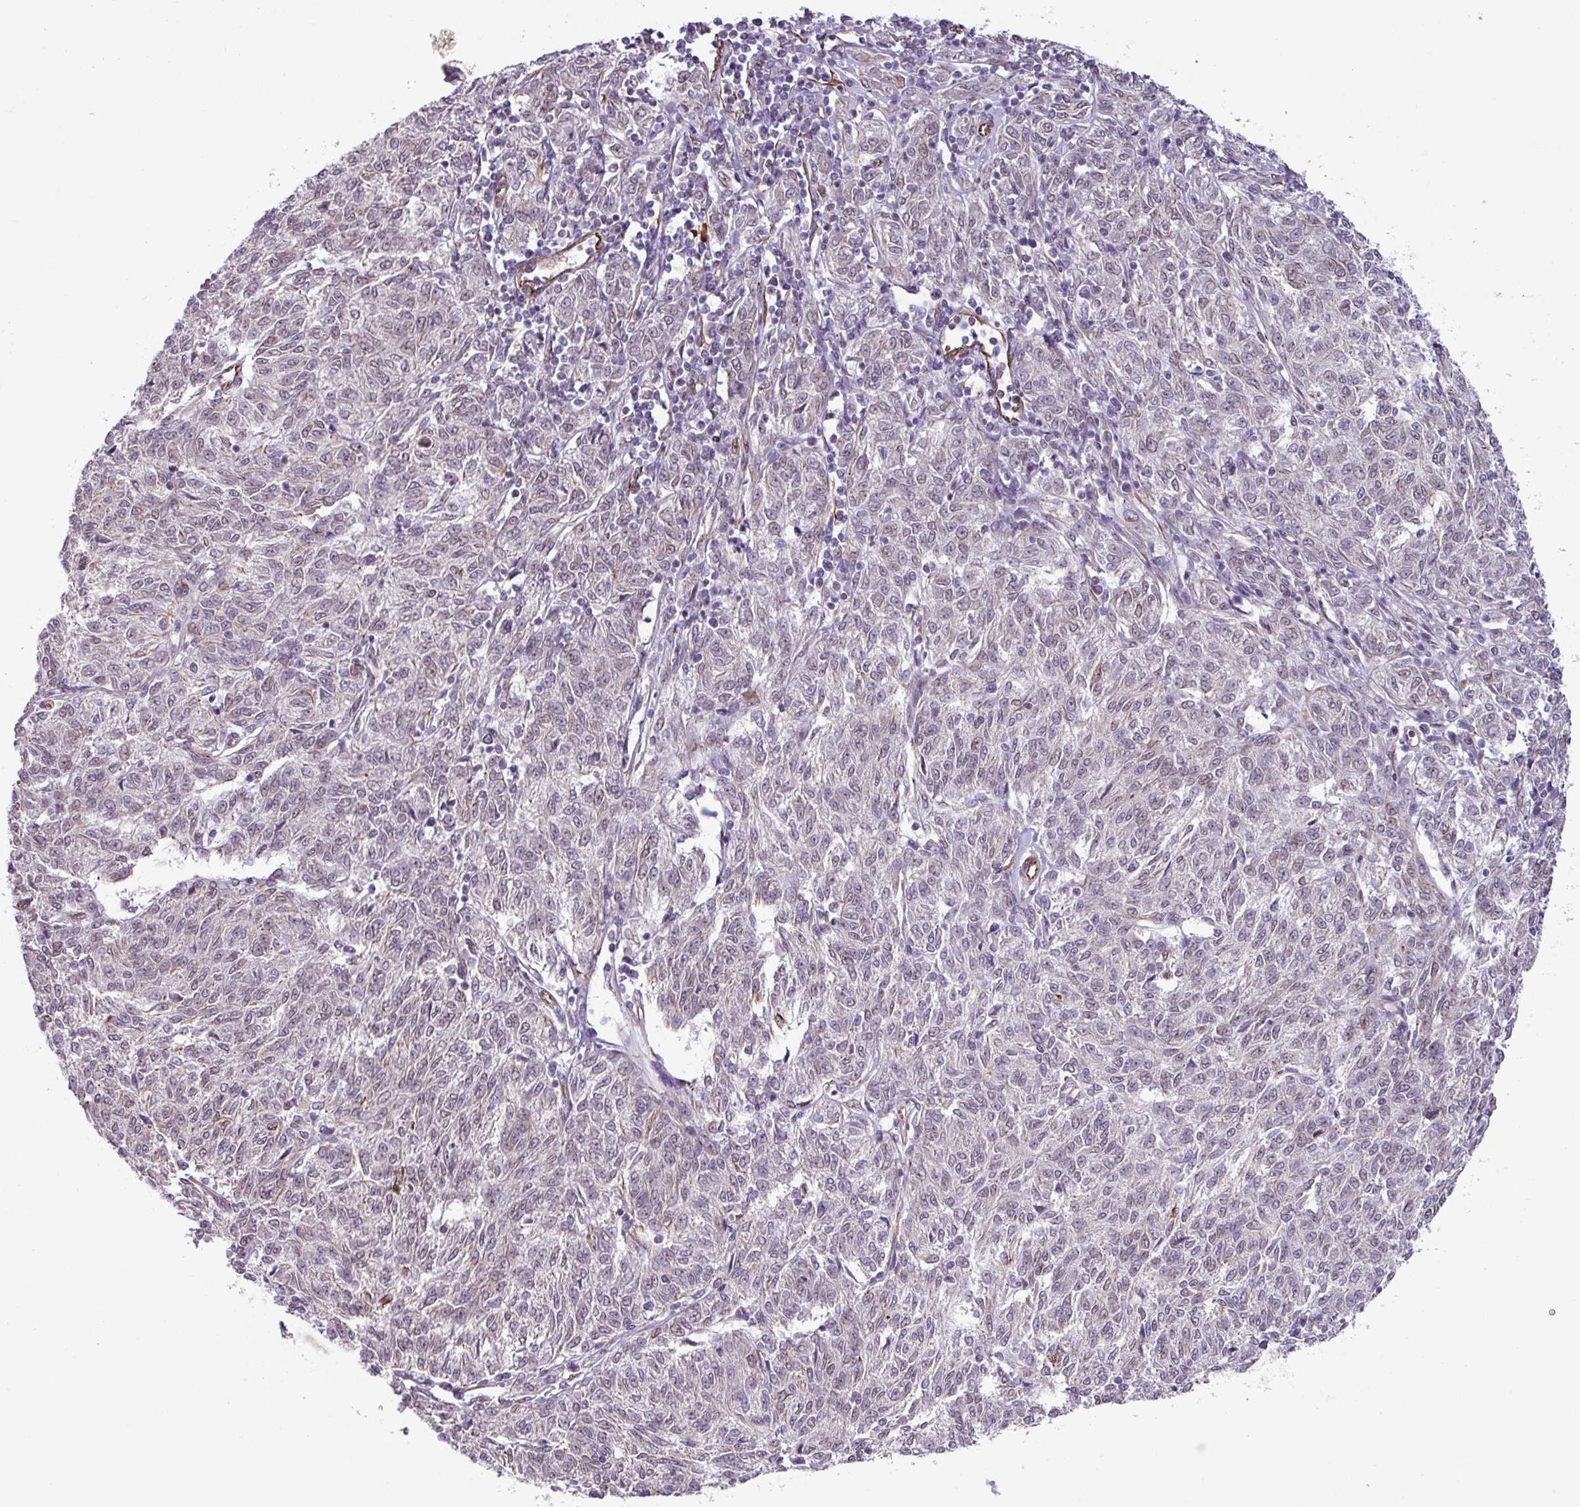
{"staining": {"intensity": "weak", "quantity": "25%-75%", "location": "cytoplasmic/membranous"}, "tissue": "melanoma", "cell_type": "Tumor cells", "image_type": "cancer", "snomed": [{"axis": "morphology", "description": "Malignant melanoma, NOS"}, {"axis": "topography", "description": "Skin"}], "caption": "Protein expression analysis of melanoma demonstrates weak cytoplasmic/membranous staining in about 25%-75% of tumor cells. (DAB = brown stain, brightfield microscopy at high magnification).", "gene": "CHD3", "patient": {"sex": "female", "age": 72}}